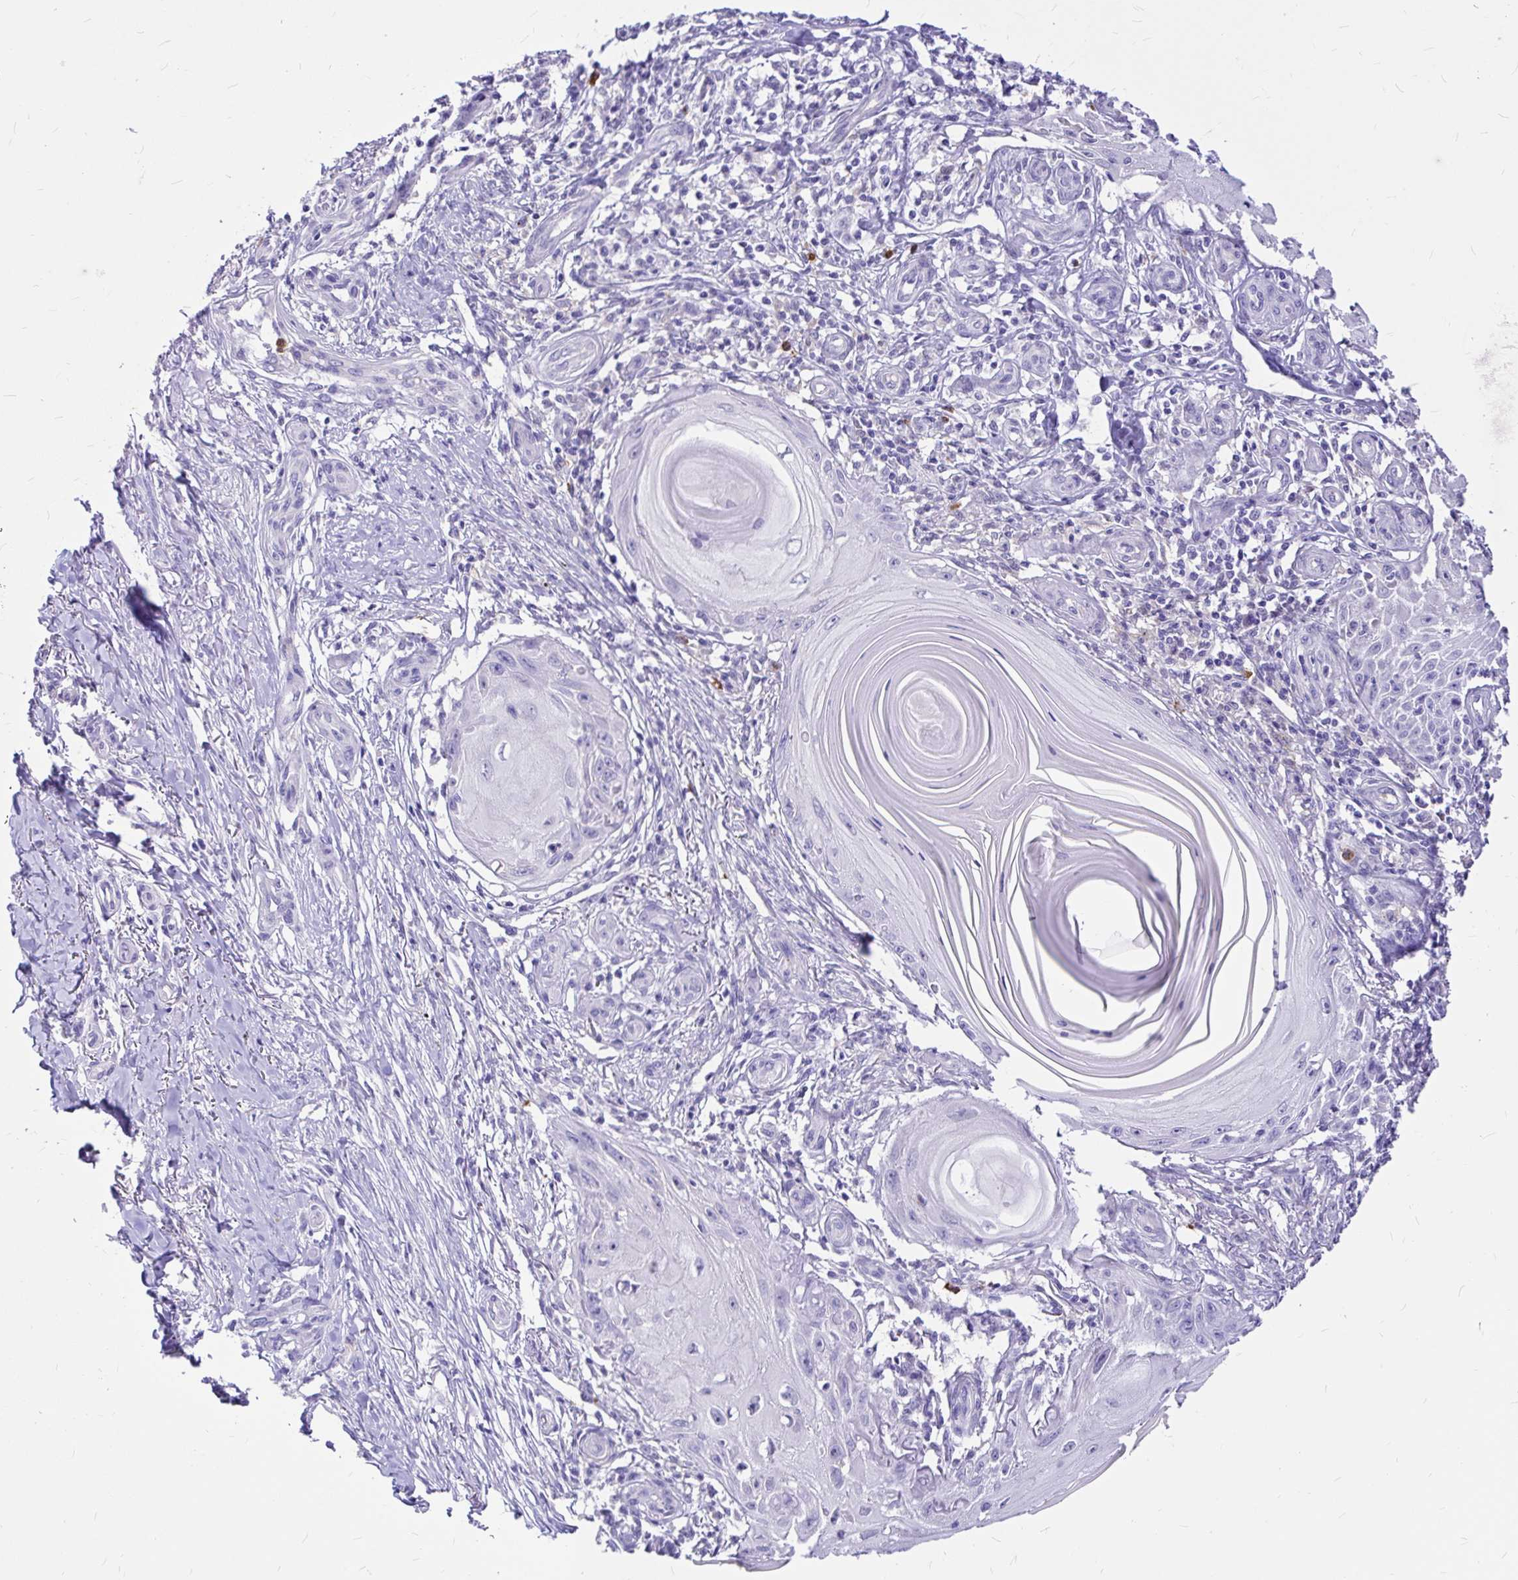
{"staining": {"intensity": "negative", "quantity": "none", "location": "none"}, "tissue": "skin cancer", "cell_type": "Tumor cells", "image_type": "cancer", "snomed": [{"axis": "morphology", "description": "Squamous cell carcinoma, NOS"}, {"axis": "topography", "description": "Skin"}], "caption": "Immunohistochemistry (IHC) of skin cancer reveals no staining in tumor cells.", "gene": "CLEC1B", "patient": {"sex": "female", "age": 77}}